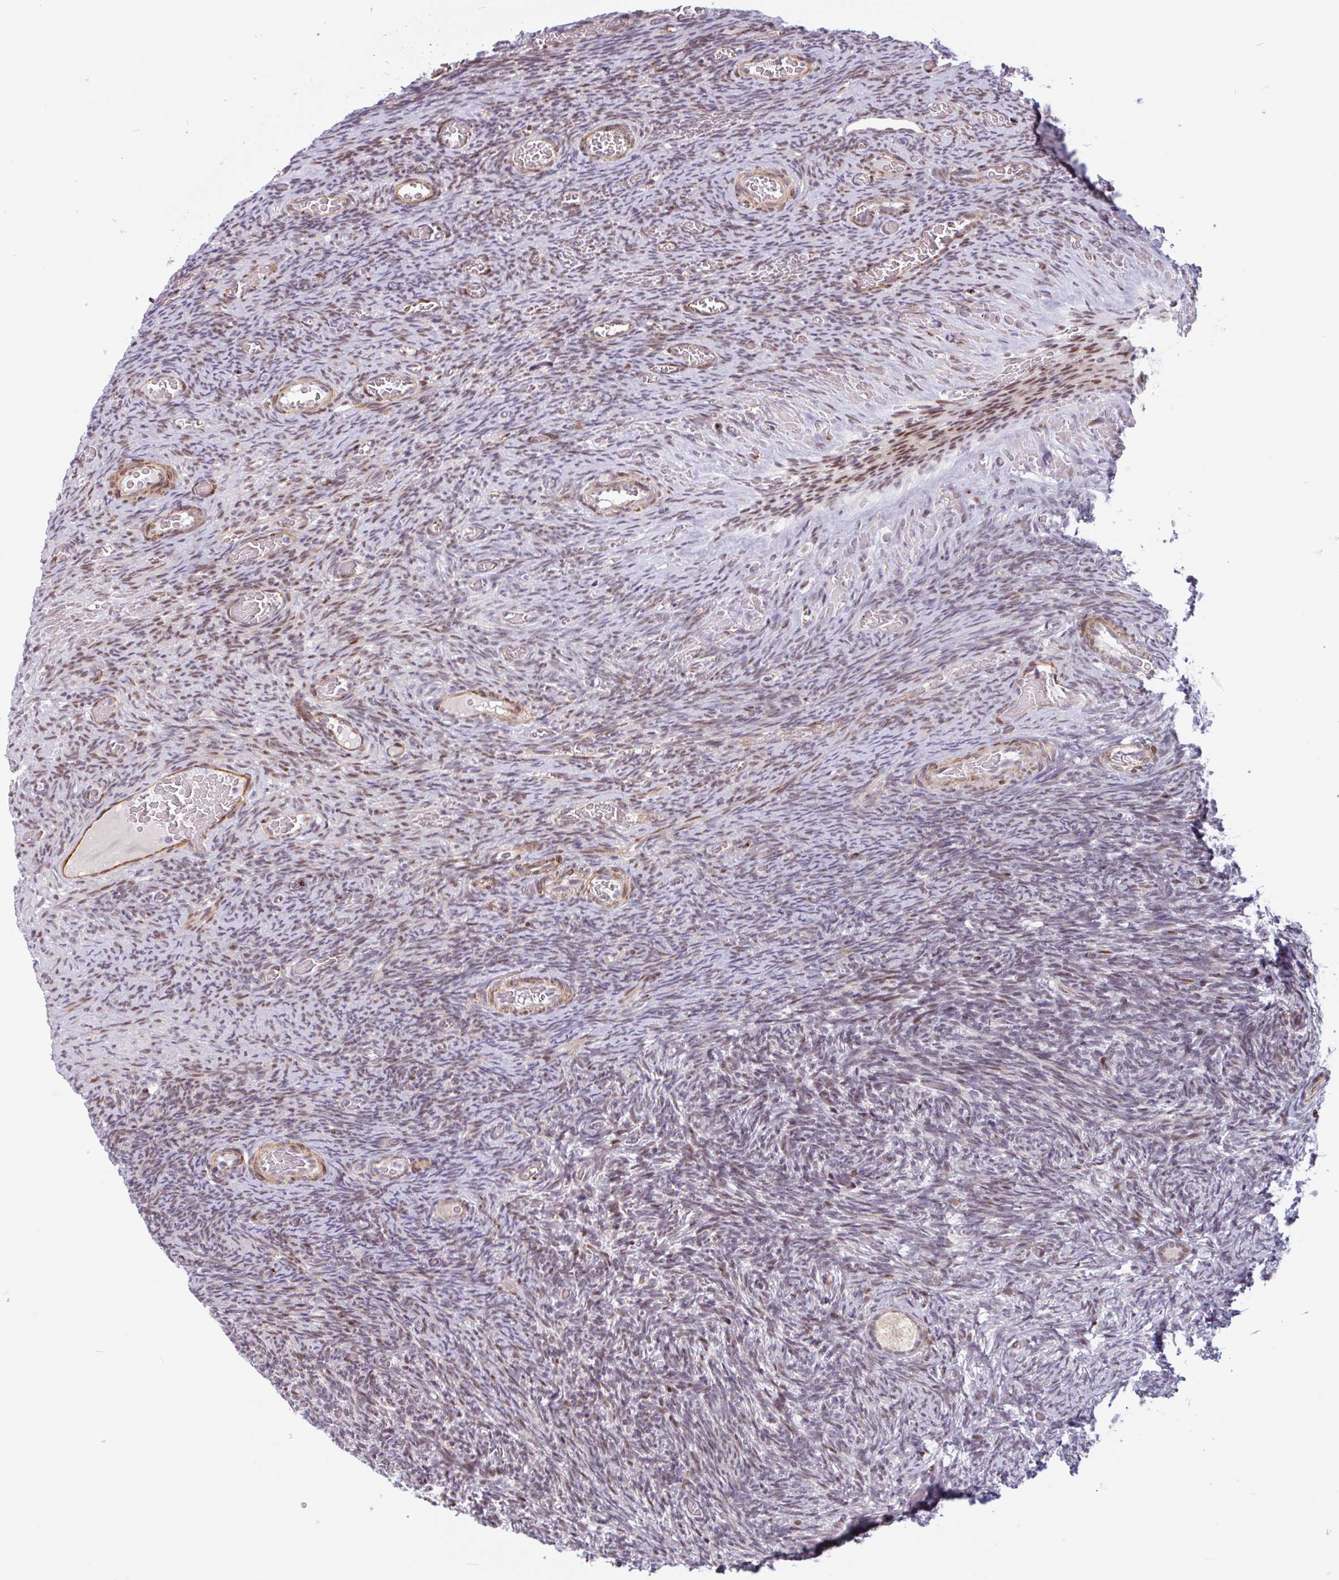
{"staining": {"intensity": "weak", "quantity": "<25%", "location": "nuclear"}, "tissue": "ovary", "cell_type": "Follicle cells", "image_type": "normal", "snomed": [{"axis": "morphology", "description": "Normal tissue, NOS"}, {"axis": "topography", "description": "Ovary"}], "caption": "IHC histopathology image of normal ovary: human ovary stained with DAB reveals no significant protein positivity in follicle cells. (Immunohistochemistry, brightfield microscopy, high magnification).", "gene": "TMEM119", "patient": {"sex": "female", "age": 34}}